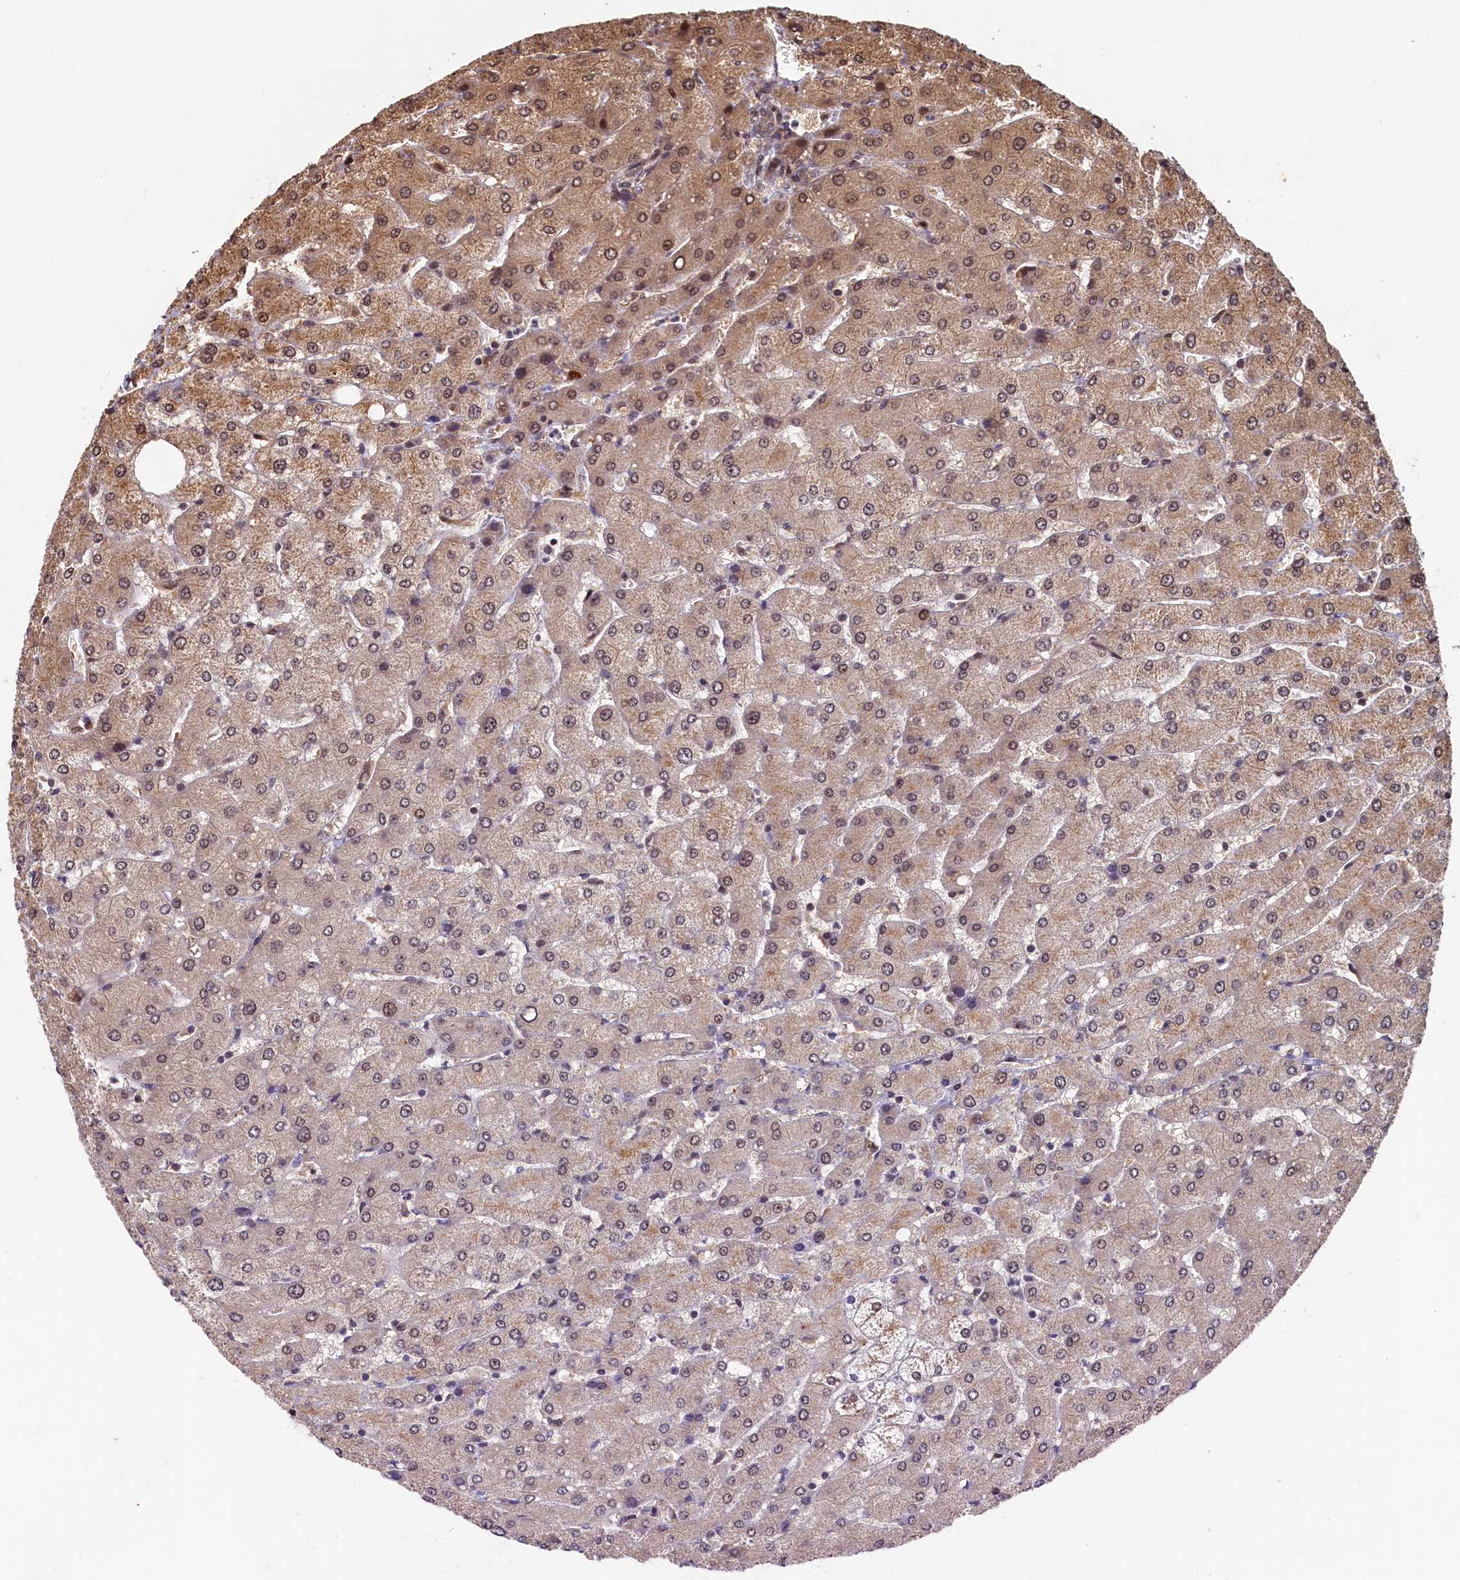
{"staining": {"intensity": "weak", "quantity": "25%-75%", "location": "nuclear"}, "tissue": "liver", "cell_type": "Cholangiocytes", "image_type": "normal", "snomed": [{"axis": "morphology", "description": "Normal tissue, NOS"}, {"axis": "topography", "description": "Liver"}], "caption": "High-power microscopy captured an IHC histopathology image of unremarkable liver, revealing weak nuclear expression in about 25%-75% of cholangiocytes.", "gene": "CKAP2L", "patient": {"sex": "male", "age": 55}}